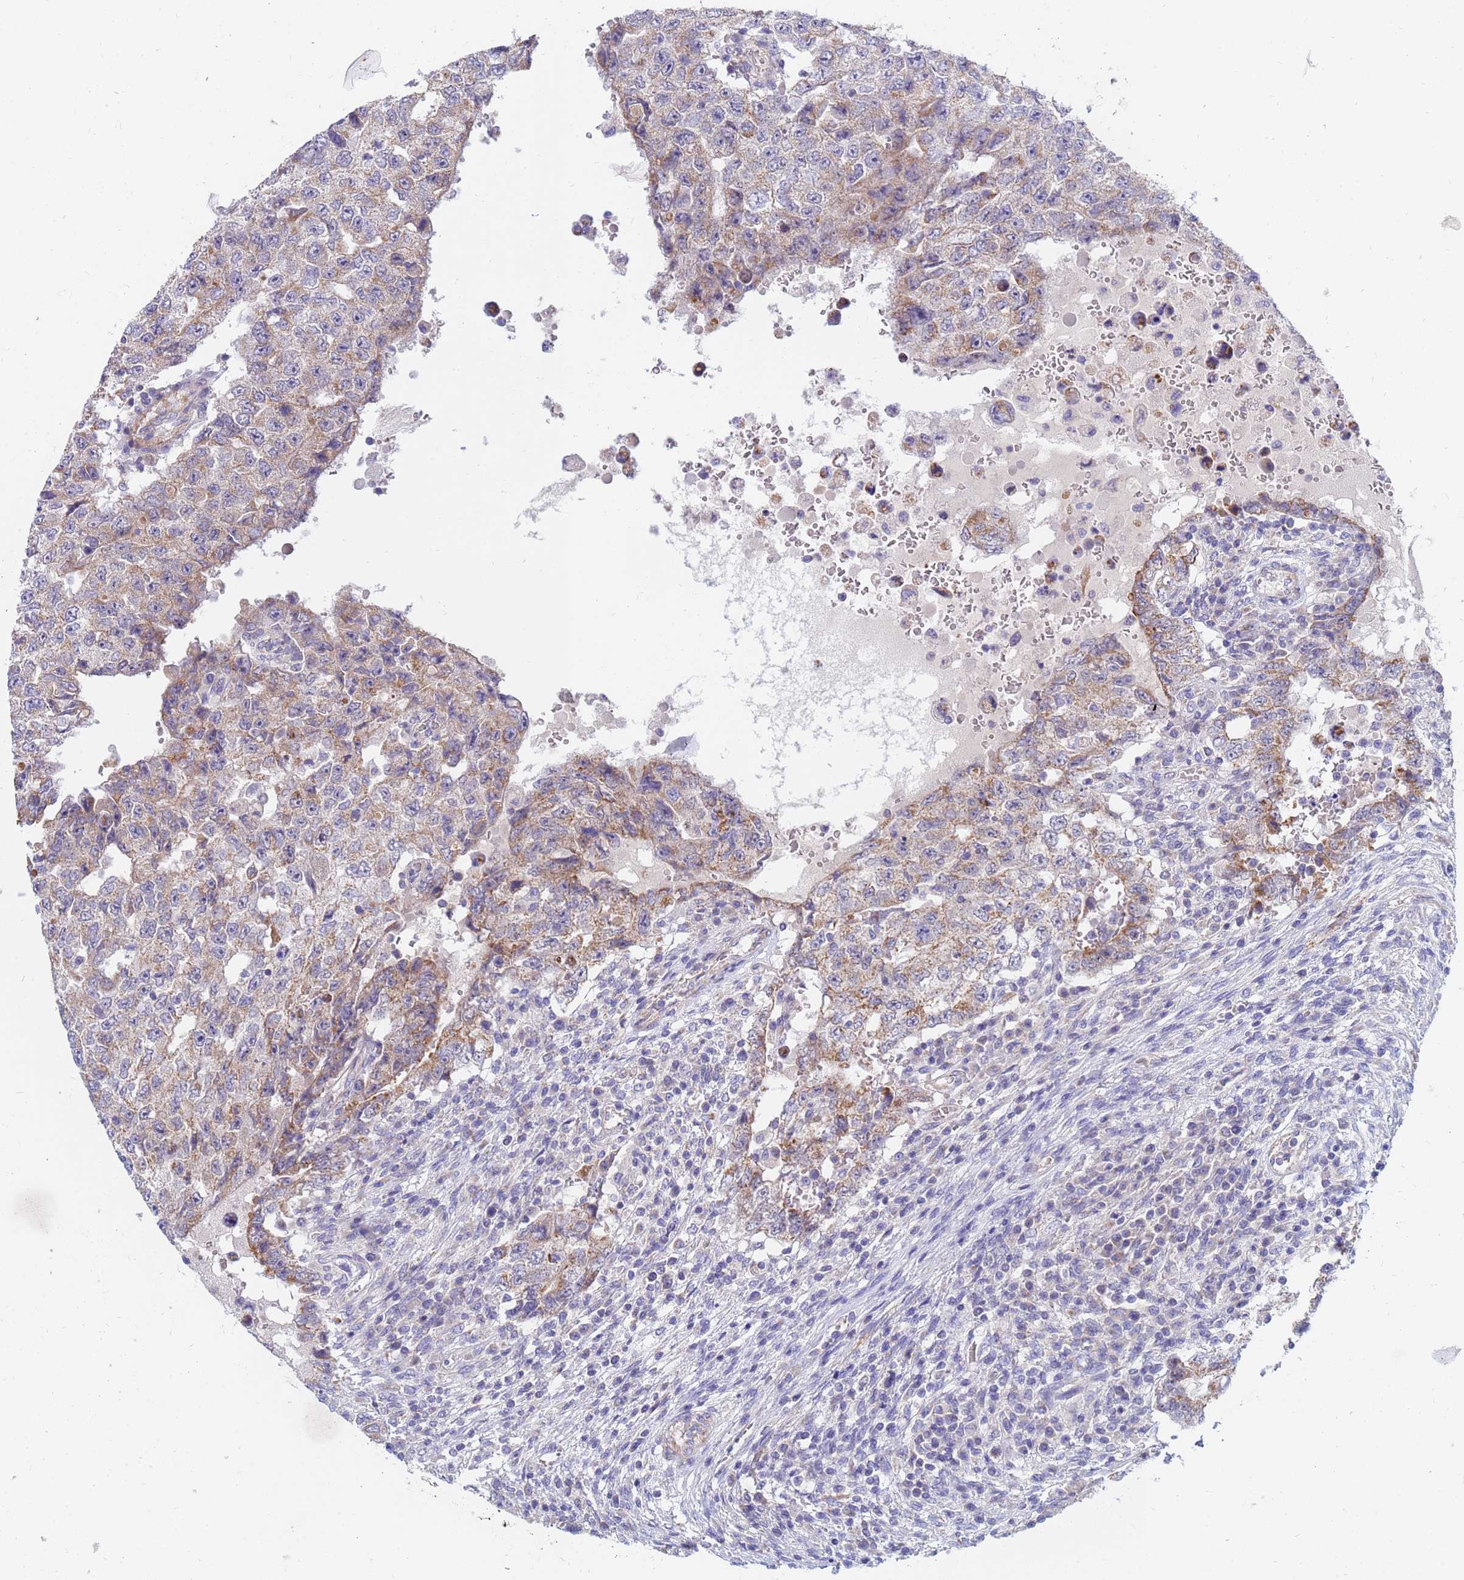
{"staining": {"intensity": "weak", "quantity": ">75%", "location": "cytoplasmic/membranous"}, "tissue": "testis cancer", "cell_type": "Tumor cells", "image_type": "cancer", "snomed": [{"axis": "morphology", "description": "Carcinoma, Embryonal, NOS"}, {"axis": "topography", "description": "Testis"}], "caption": "High-power microscopy captured an immunohistochemistry image of testis embryonal carcinoma, revealing weak cytoplasmic/membranous expression in approximately >75% of tumor cells.", "gene": "SDR39U1", "patient": {"sex": "male", "age": 26}}